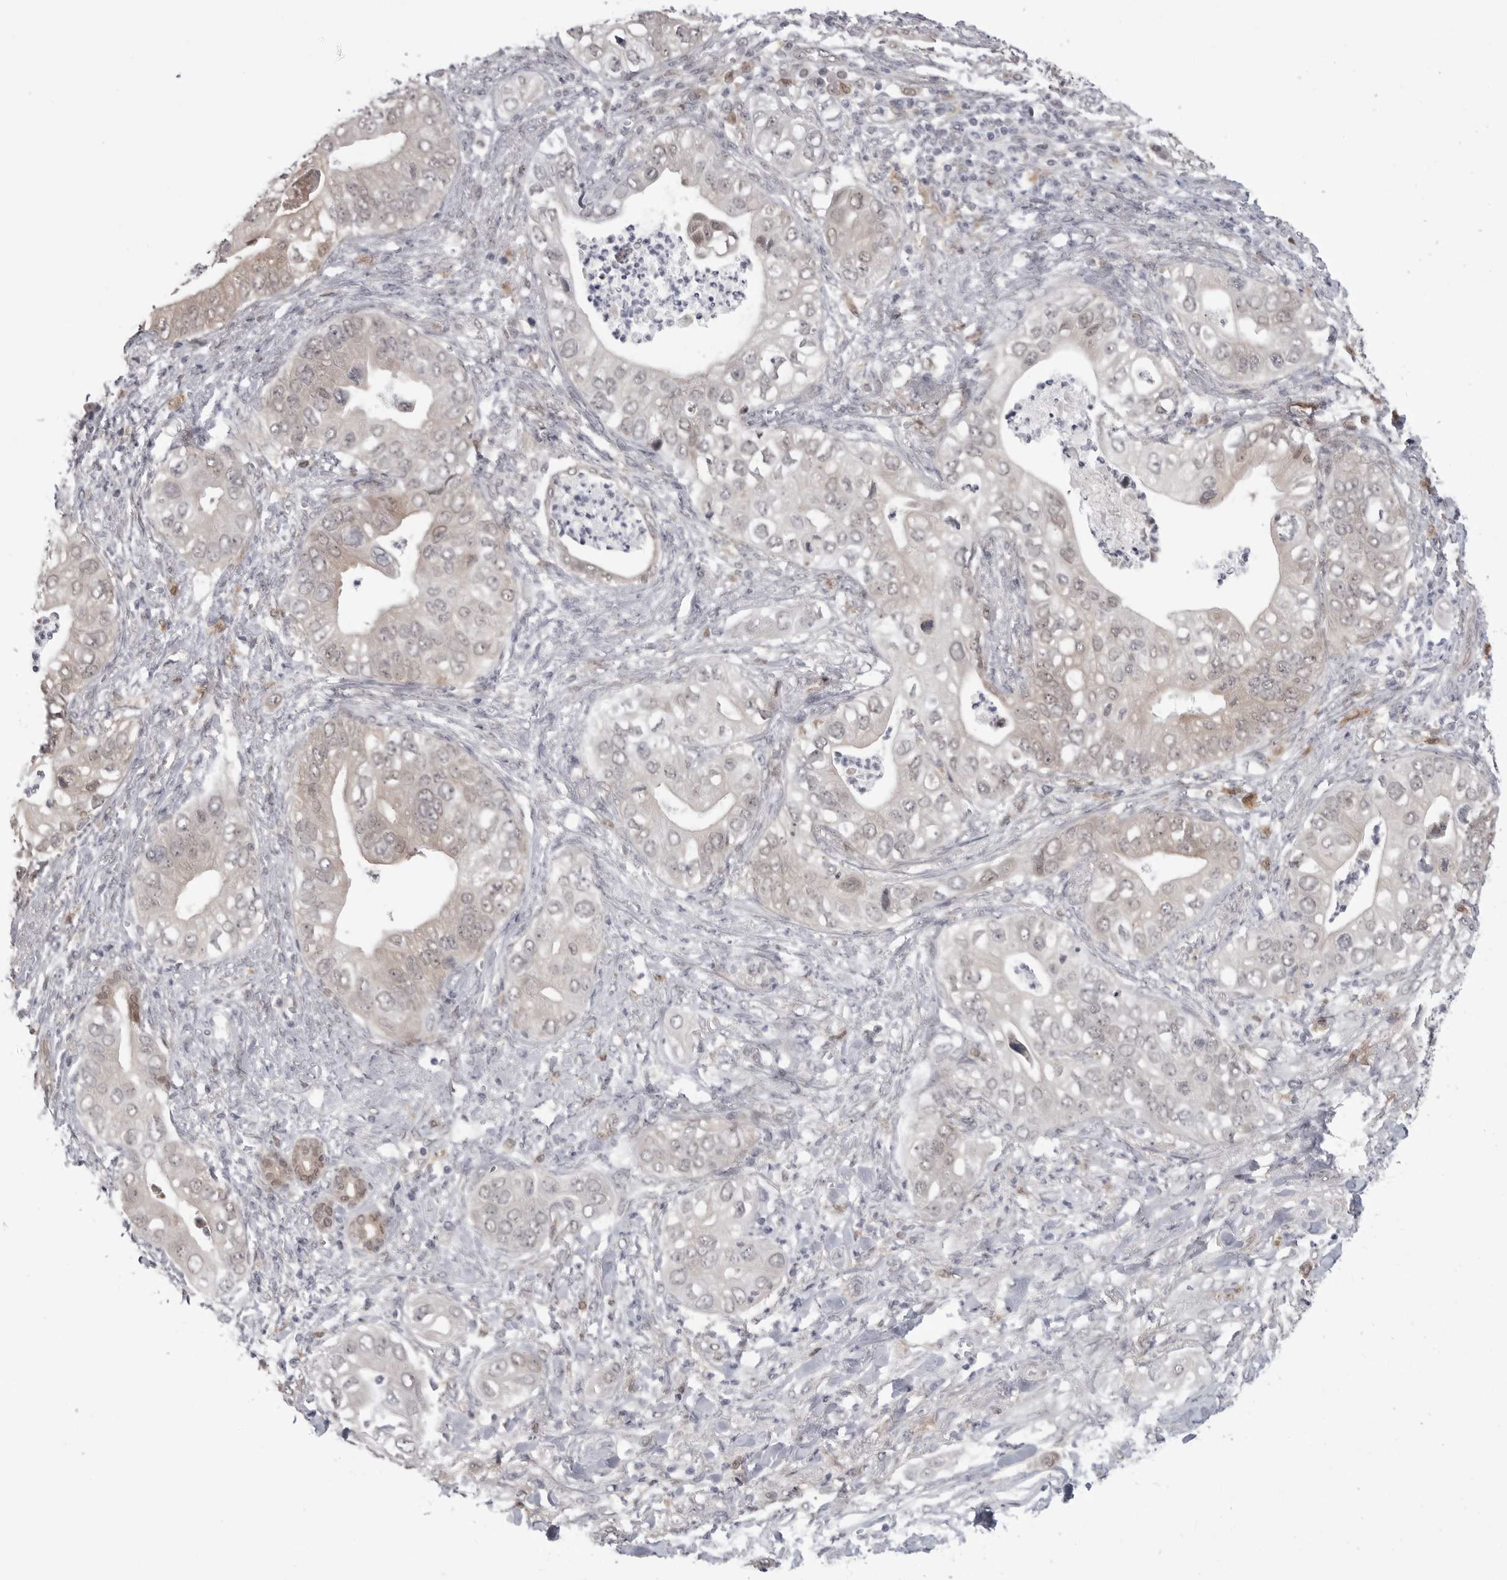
{"staining": {"intensity": "weak", "quantity": "<25%", "location": "nuclear"}, "tissue": "pancreatic cancer", "cell_type": "Tumor cells", "image_type": "cancer", "snomed": [{"axis": "morphology", "description": "Adenocarcinoma, NOS"}, {"axis": "topography", "description": "Pancreas"}], "caption": "Tumor cells show no significant protein expression in pancreatic adenocarcinoma.", "gene": "PNPO", "patient": {"sex": "female", "age": 78}}